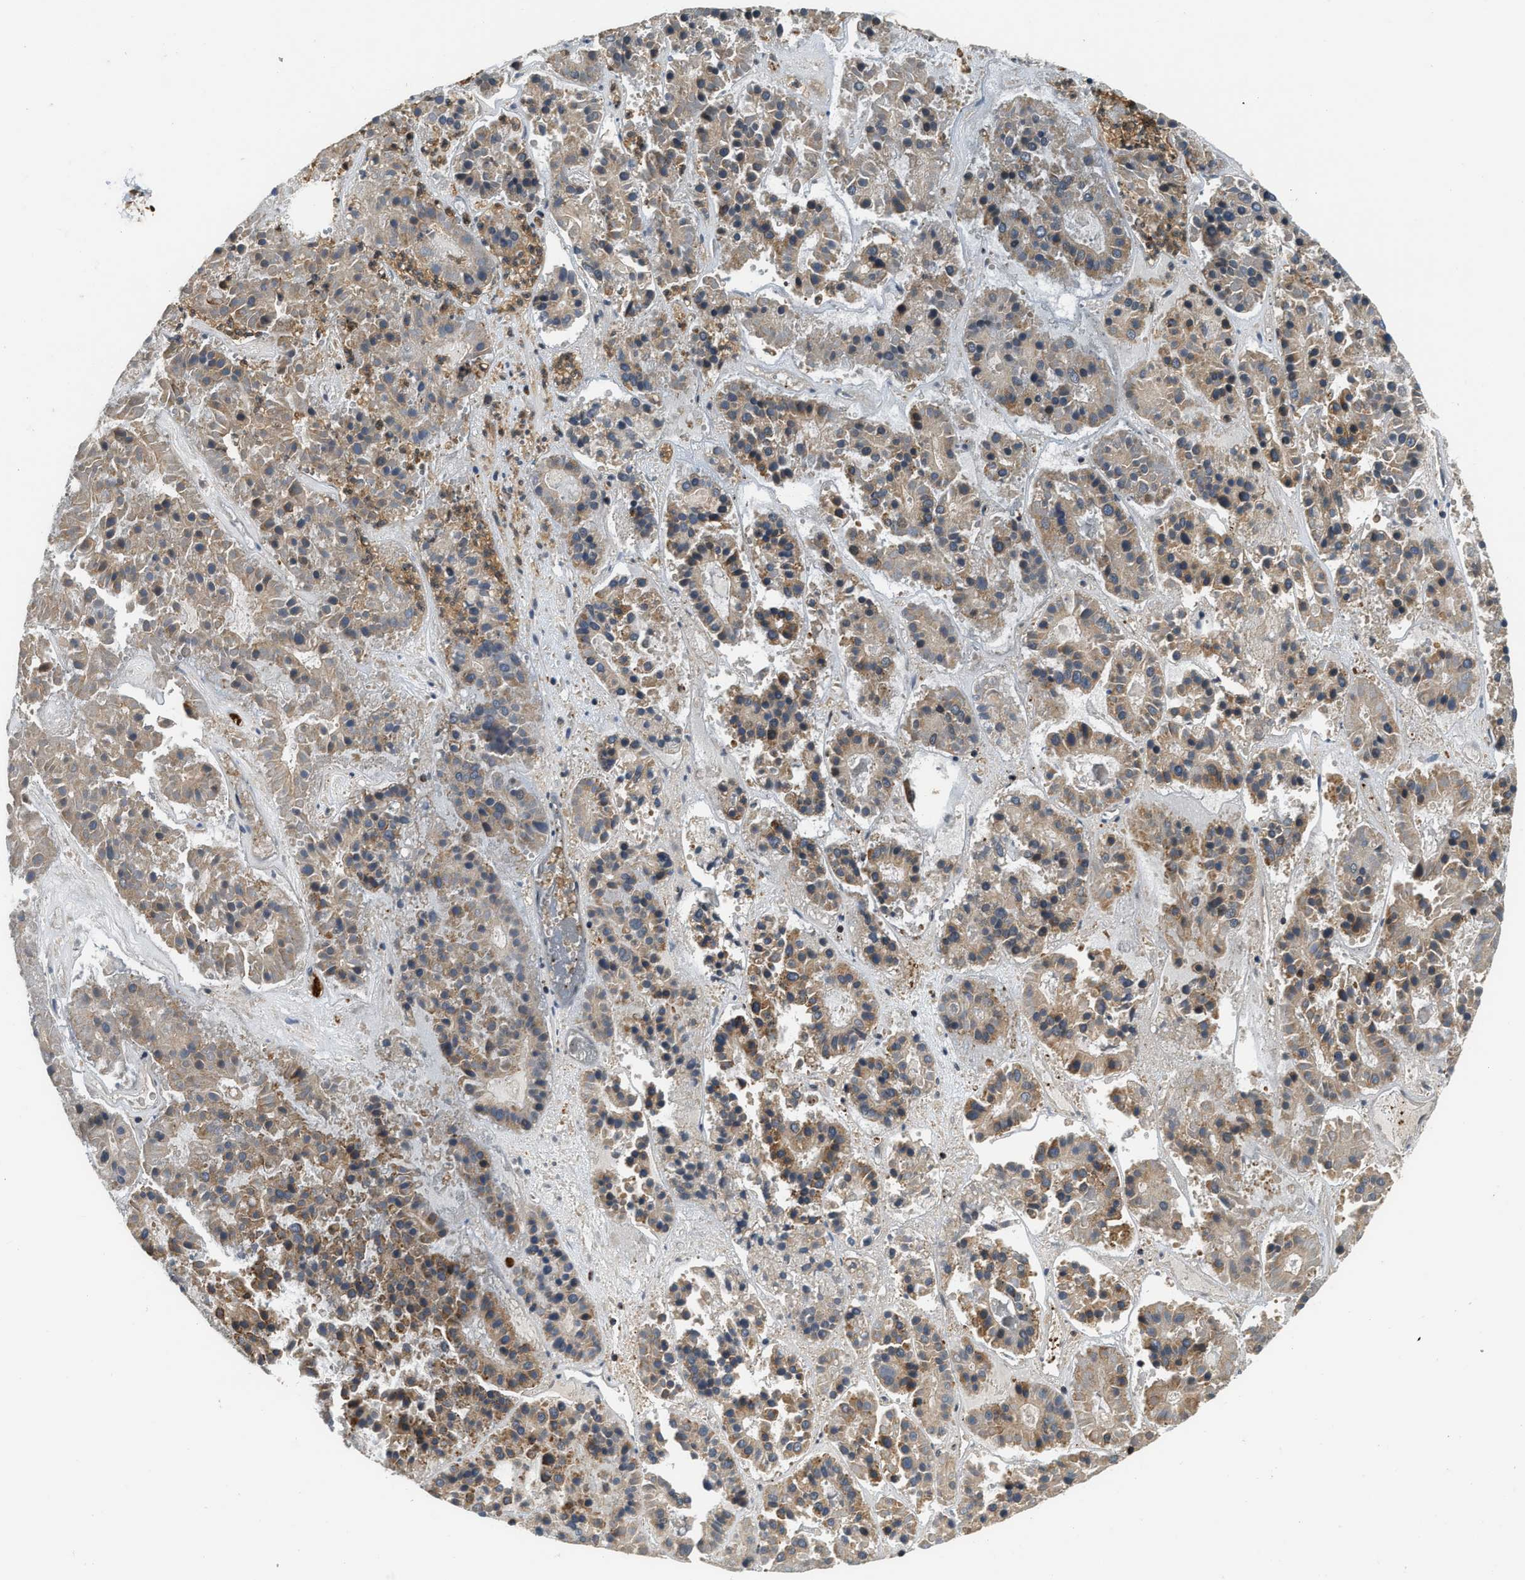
{"staining": {"intensity": "moderate", "quantity": ">75%", "location": "cytoplasmic/membranous"}, "tissue": "pancreatic cancer", "cell_type": "Tumor cells", "image_type": "cancer", "snomed": [{"axis": "morphology", "description": "Adenocarcinoma, NOS"}, {"axis": "topography", "description": "Pancreas"}], "caption": "Tumor cells exhibit medium levels of moderate cytoplasmic/membranous expression in about >75% of cells in human adenocarcinoma (pancreatic).", "gene": "SNX5", "patient": {"sex": "male", "age": 50}}